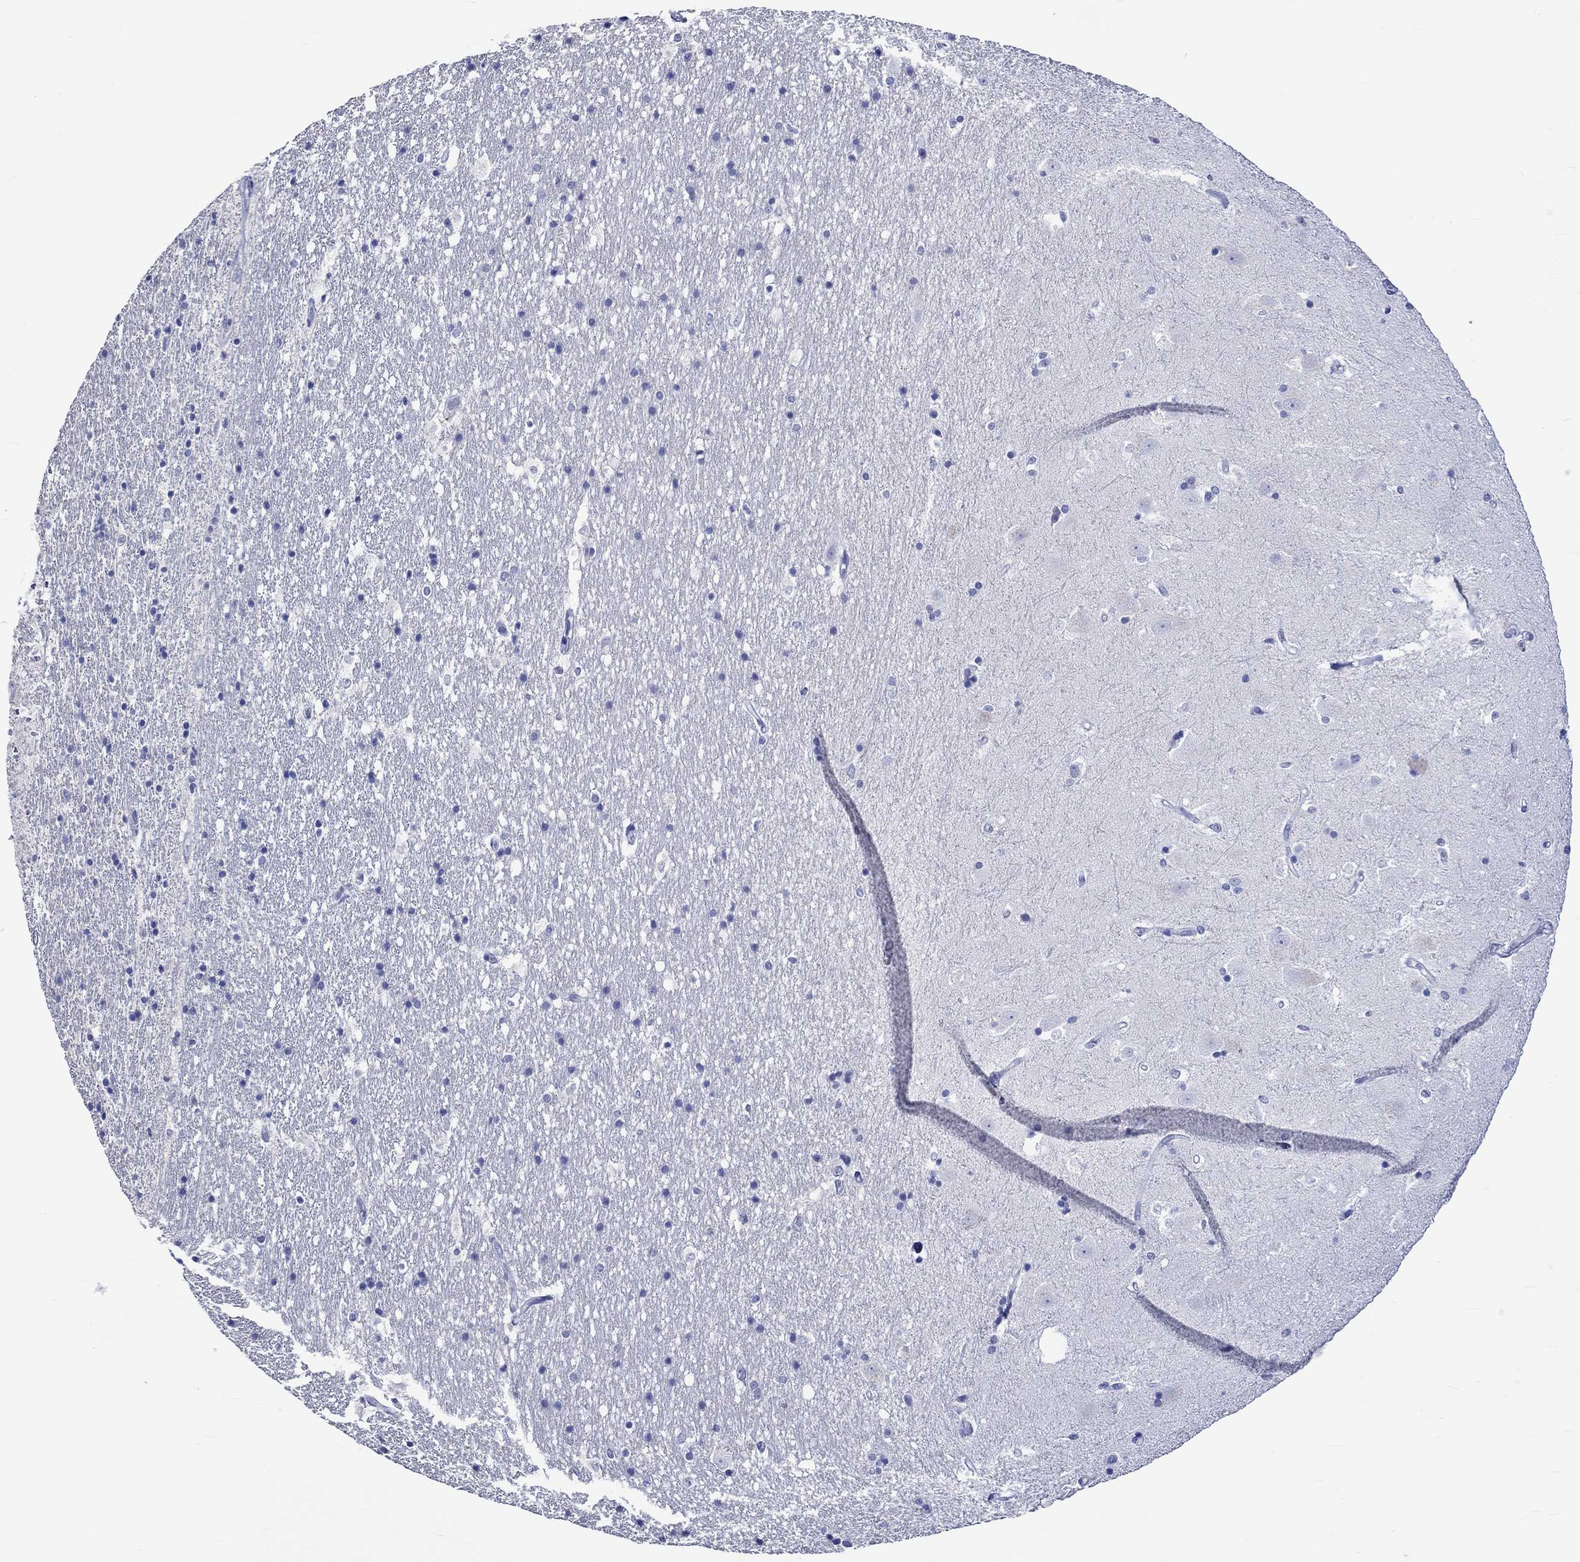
{"staining": {"intensity": "negative", "quantity": "none", "location": "none"}, "tissue": "hippocampus", "cell_type": "Glial cells", "image_type": "normal", "snomed": [{"axis": "morphology", "description": "Normal tissue, NOS"}, {"axis": "topography", "description": "Hippocampus"}], "caption": "IHC of benign human hippocampus displays no expression in glial cells. The staining is performed using DAB brown chromogen with nuclei counter-stained in using hematoxylin.", "gene": "KLHL35", "patient": {"sex": "male", "age": 49}}